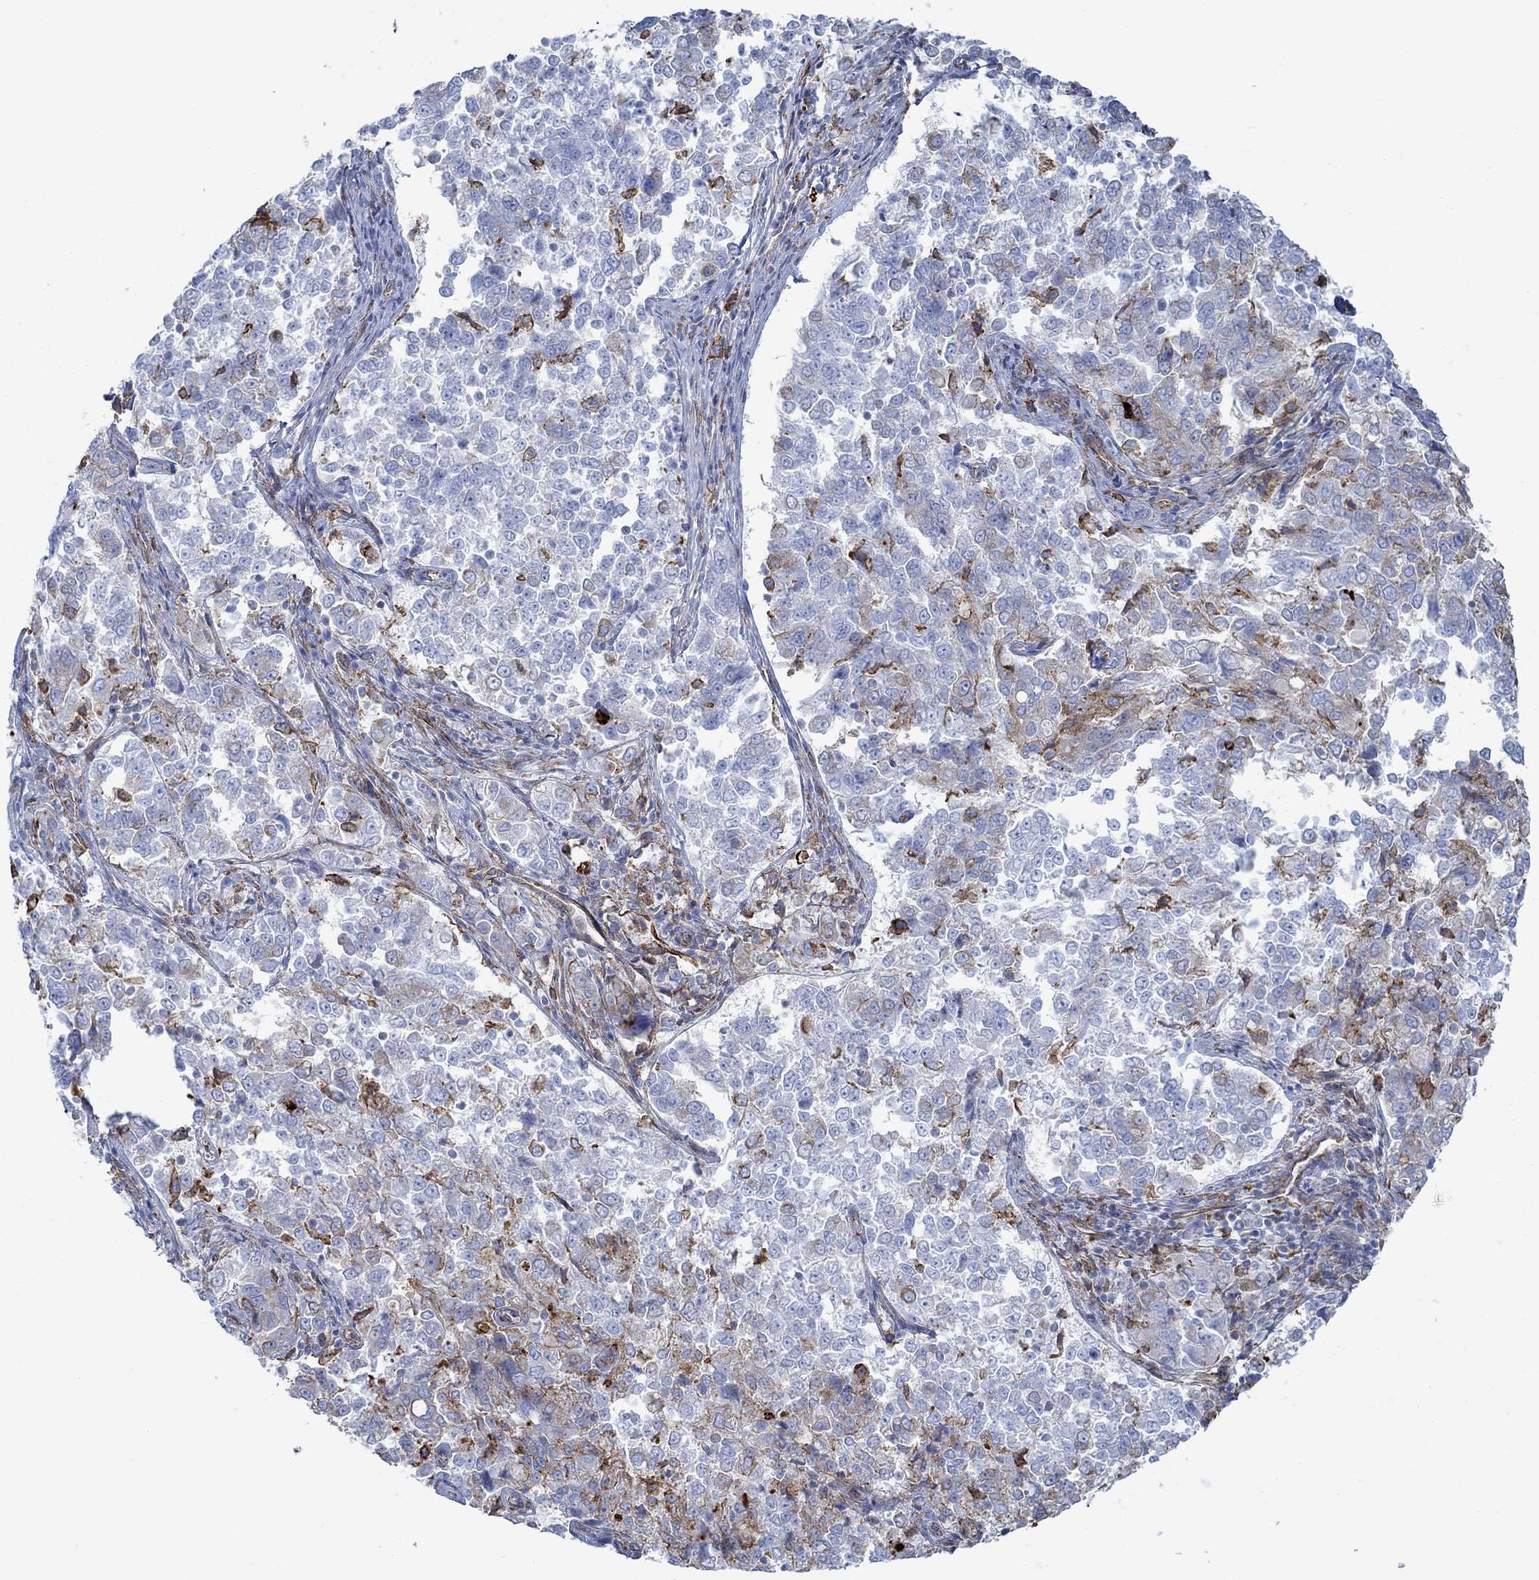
{"staining": {"intensity": "strong", "quantity": "<25%", "location": "cytoplasmic/membranous"}, "tissue": "endometrial cancer", "cell_type": "Tumor cells", "image_type": "cancer", "snomed": [{"axis": "morphology", "description": "Adenocarcinoma, NOS"}, {"axis": "topography", "description": "Endometrium"}], "caption": "Immunohistochemistry of endometrial cancer demonstrates medium levels of strong cytoplasmic/membranous staining in about <25% of tumor cells.", "gene": "STC2", "patient": {"sex": "female", "age": 43}}